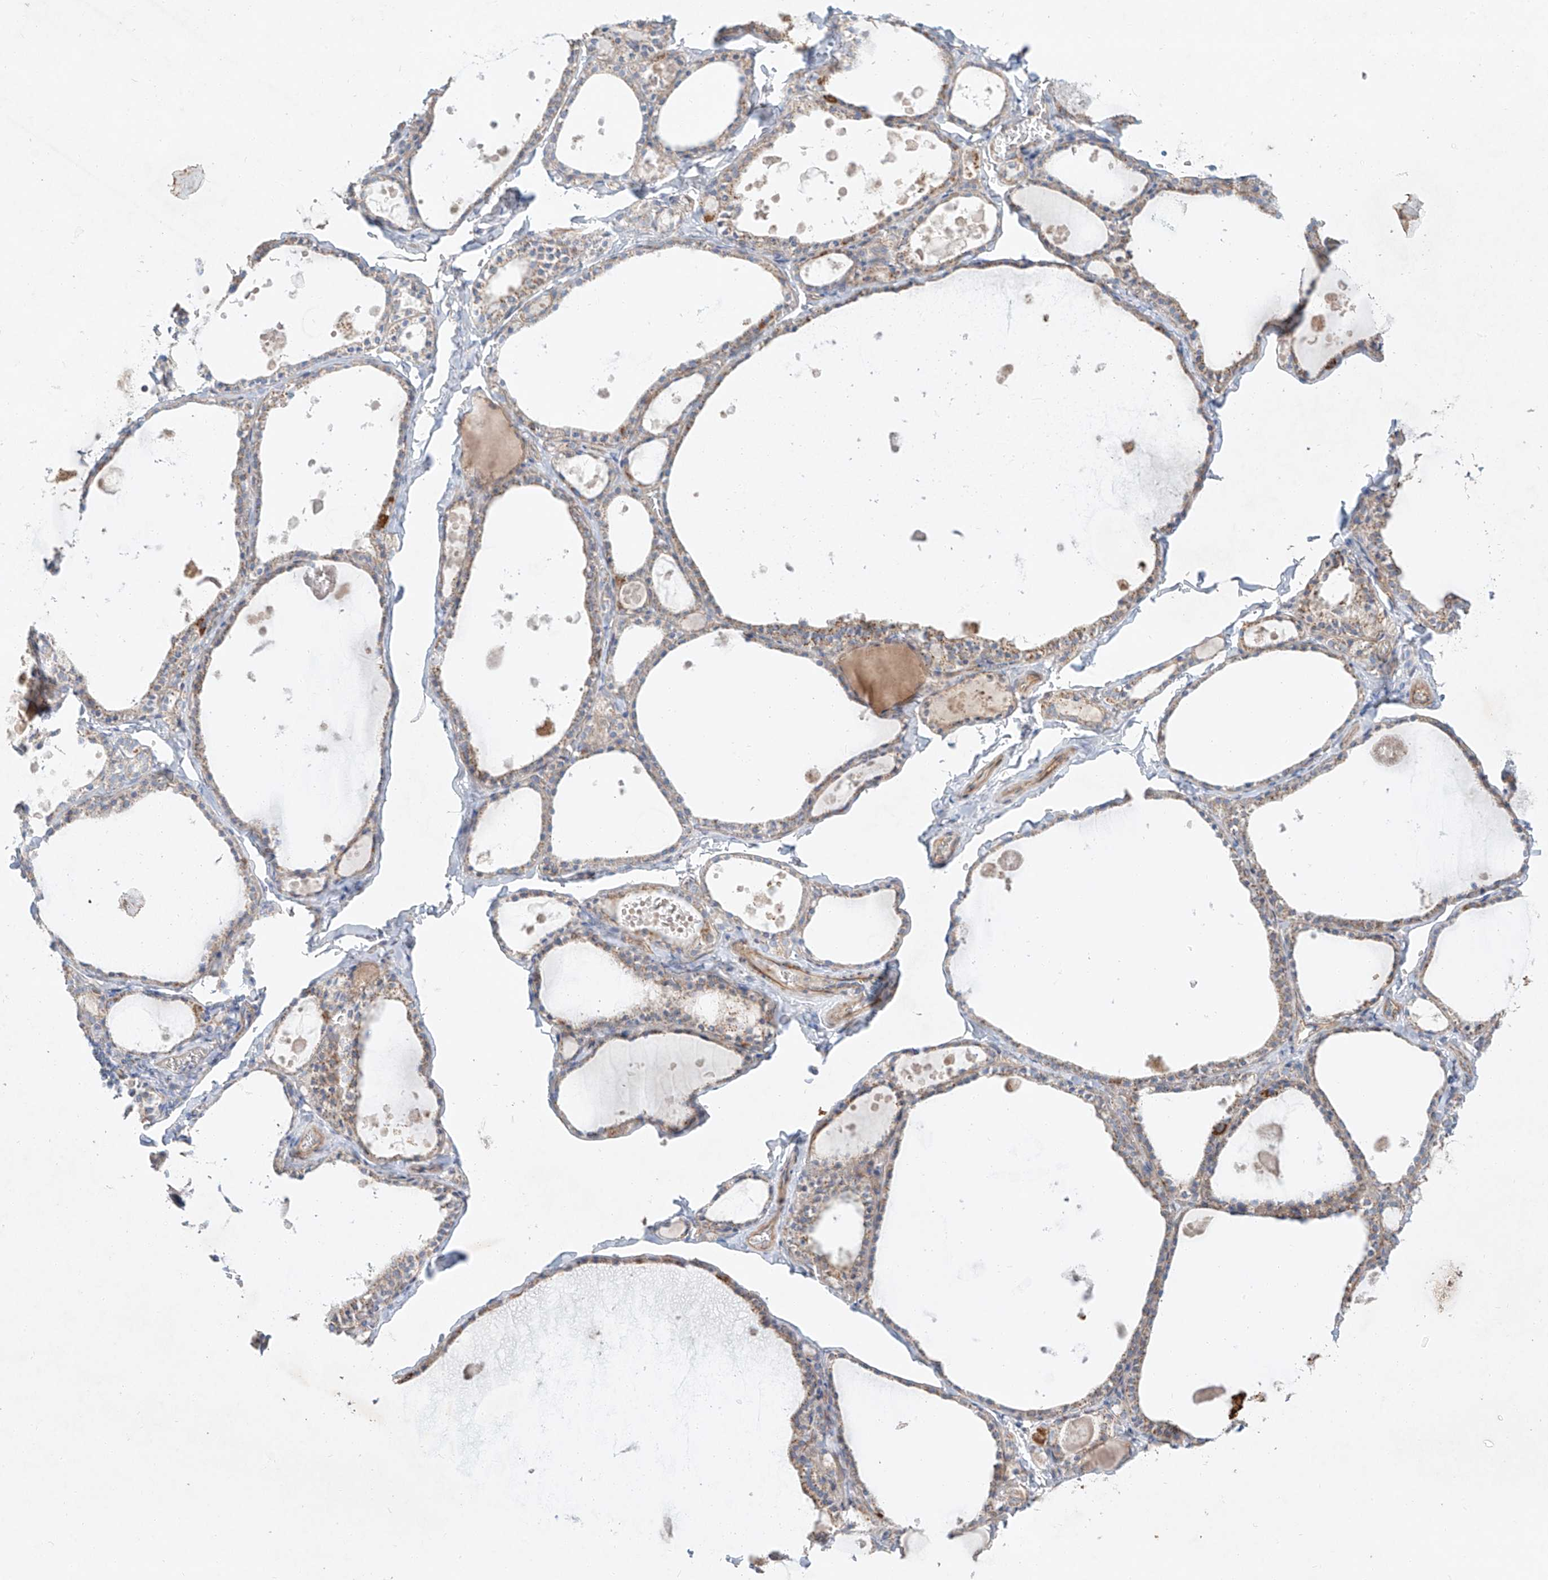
{"staining": {"intensity": "weak", "quantity": ">75%", "location": "cytoplasmic/membranous"}, "tissue": "thyroid gland", "cell_type": "Glandular cells", "image_type": "normal", "snomed": [{"axis": "morphology", "description": "Normal tissue, NOS"}, {"axis": "topography", "description": "Thyroid gland"}], "caption": "A photomicrograph of thyroid gland stained for a protein displays weak cytoplasmic/membranous brown staining in glandular cells. The staining was performed using DAB to visualize the protein expression in brown, while the nuclei were stained in blue with hematoxylin (Magnification: 20x).", "gene": "AJM1", "patient": {"sex": "male", "age": 56}}